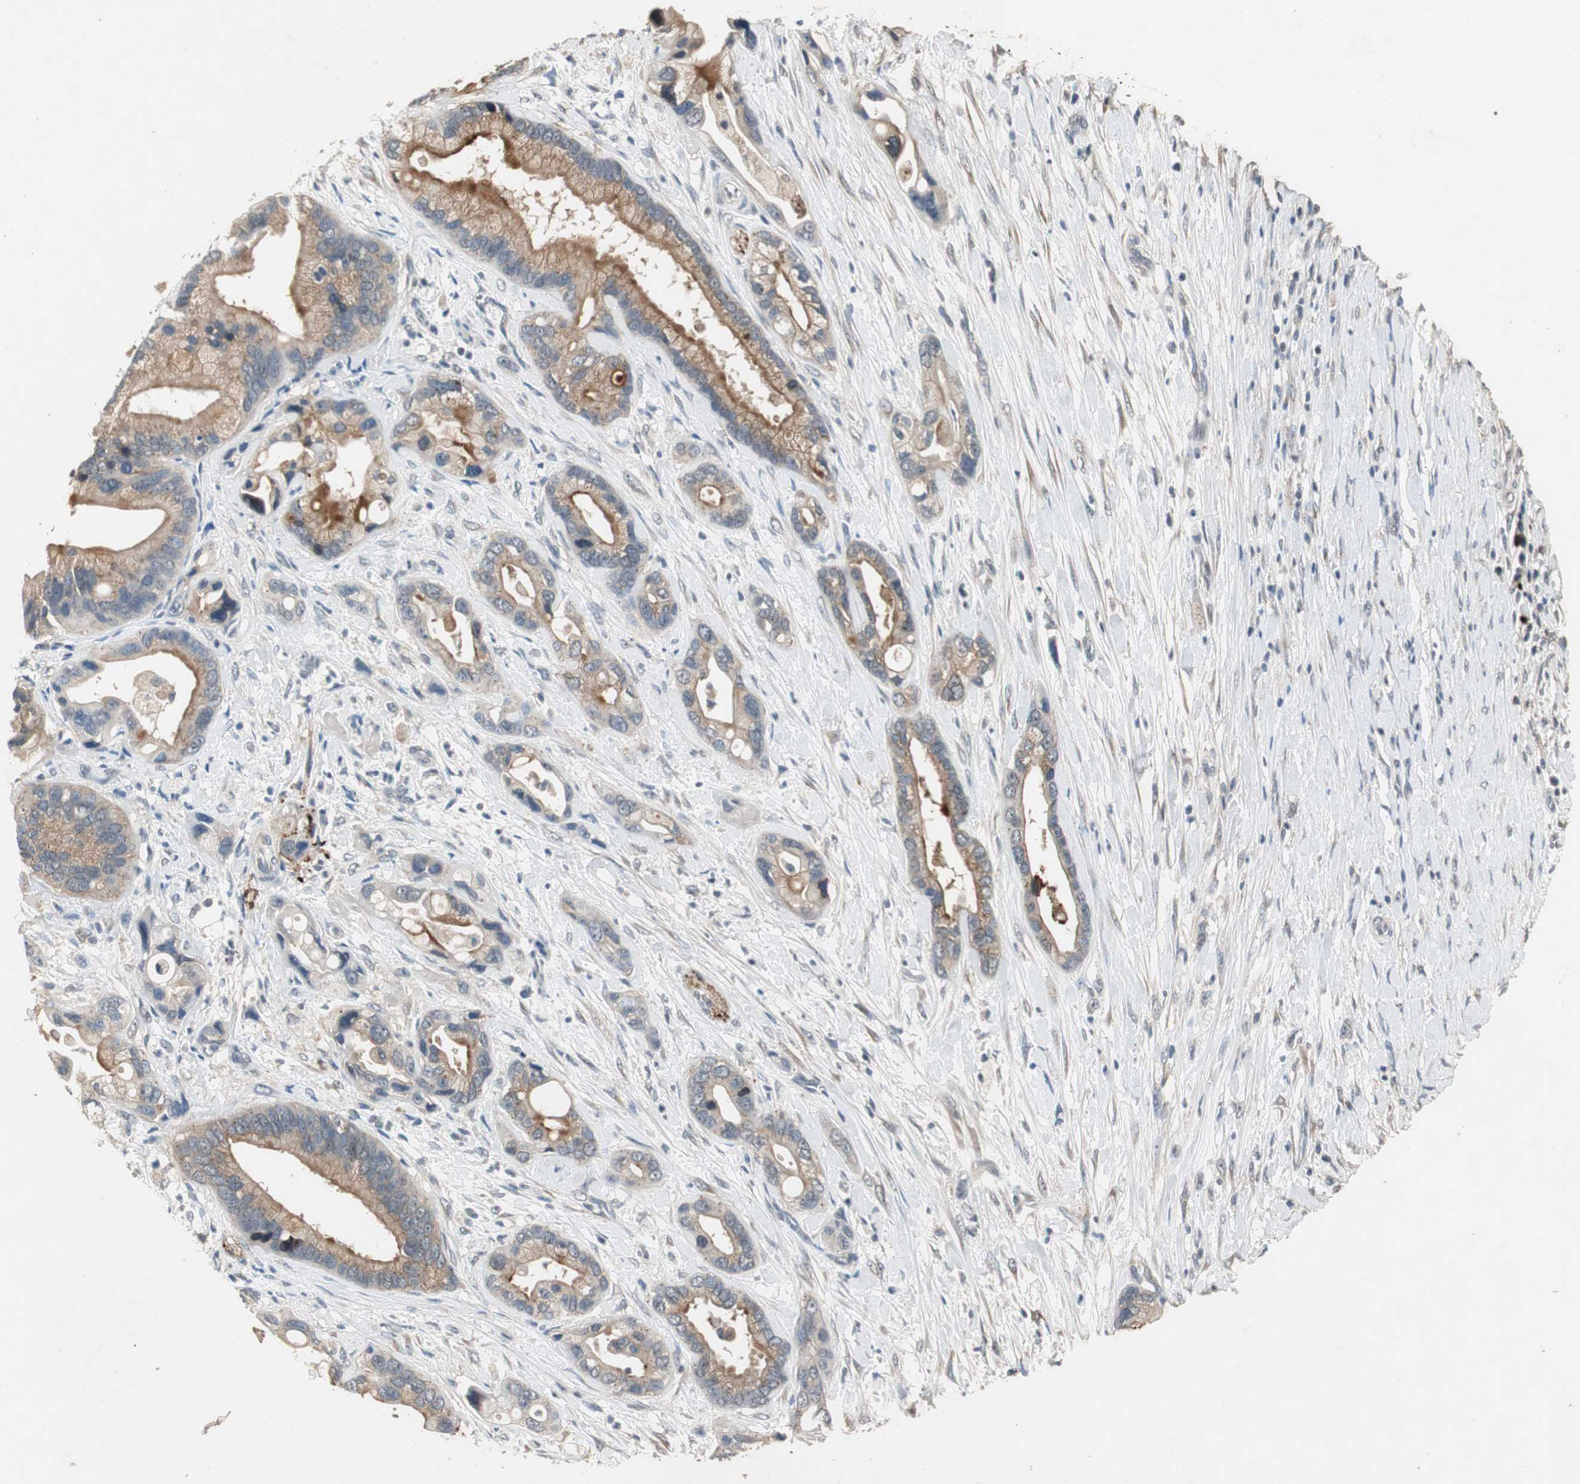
{"staining": {"intensity": "weak", "quantity": "25%-75%", "location": "cytoplasmic/membranous"}, "tissue": "pancreatic cancer", "cell_type": "Tumor cells", "image_type": "cancer", "snomed": [{"axis": "morphology", "description": "Adenocarcinoma, NOS"}, {"axis": "topography", "description": "Pancreas"}], "caption": "The immunohistochemical stain shows weak cytoplasmic/membranous staining in tumor cells of pancreatic adenocarcinoma tissue.", "gene": "PTPRN2", "patient": {"sex": "female", "age": 77}}